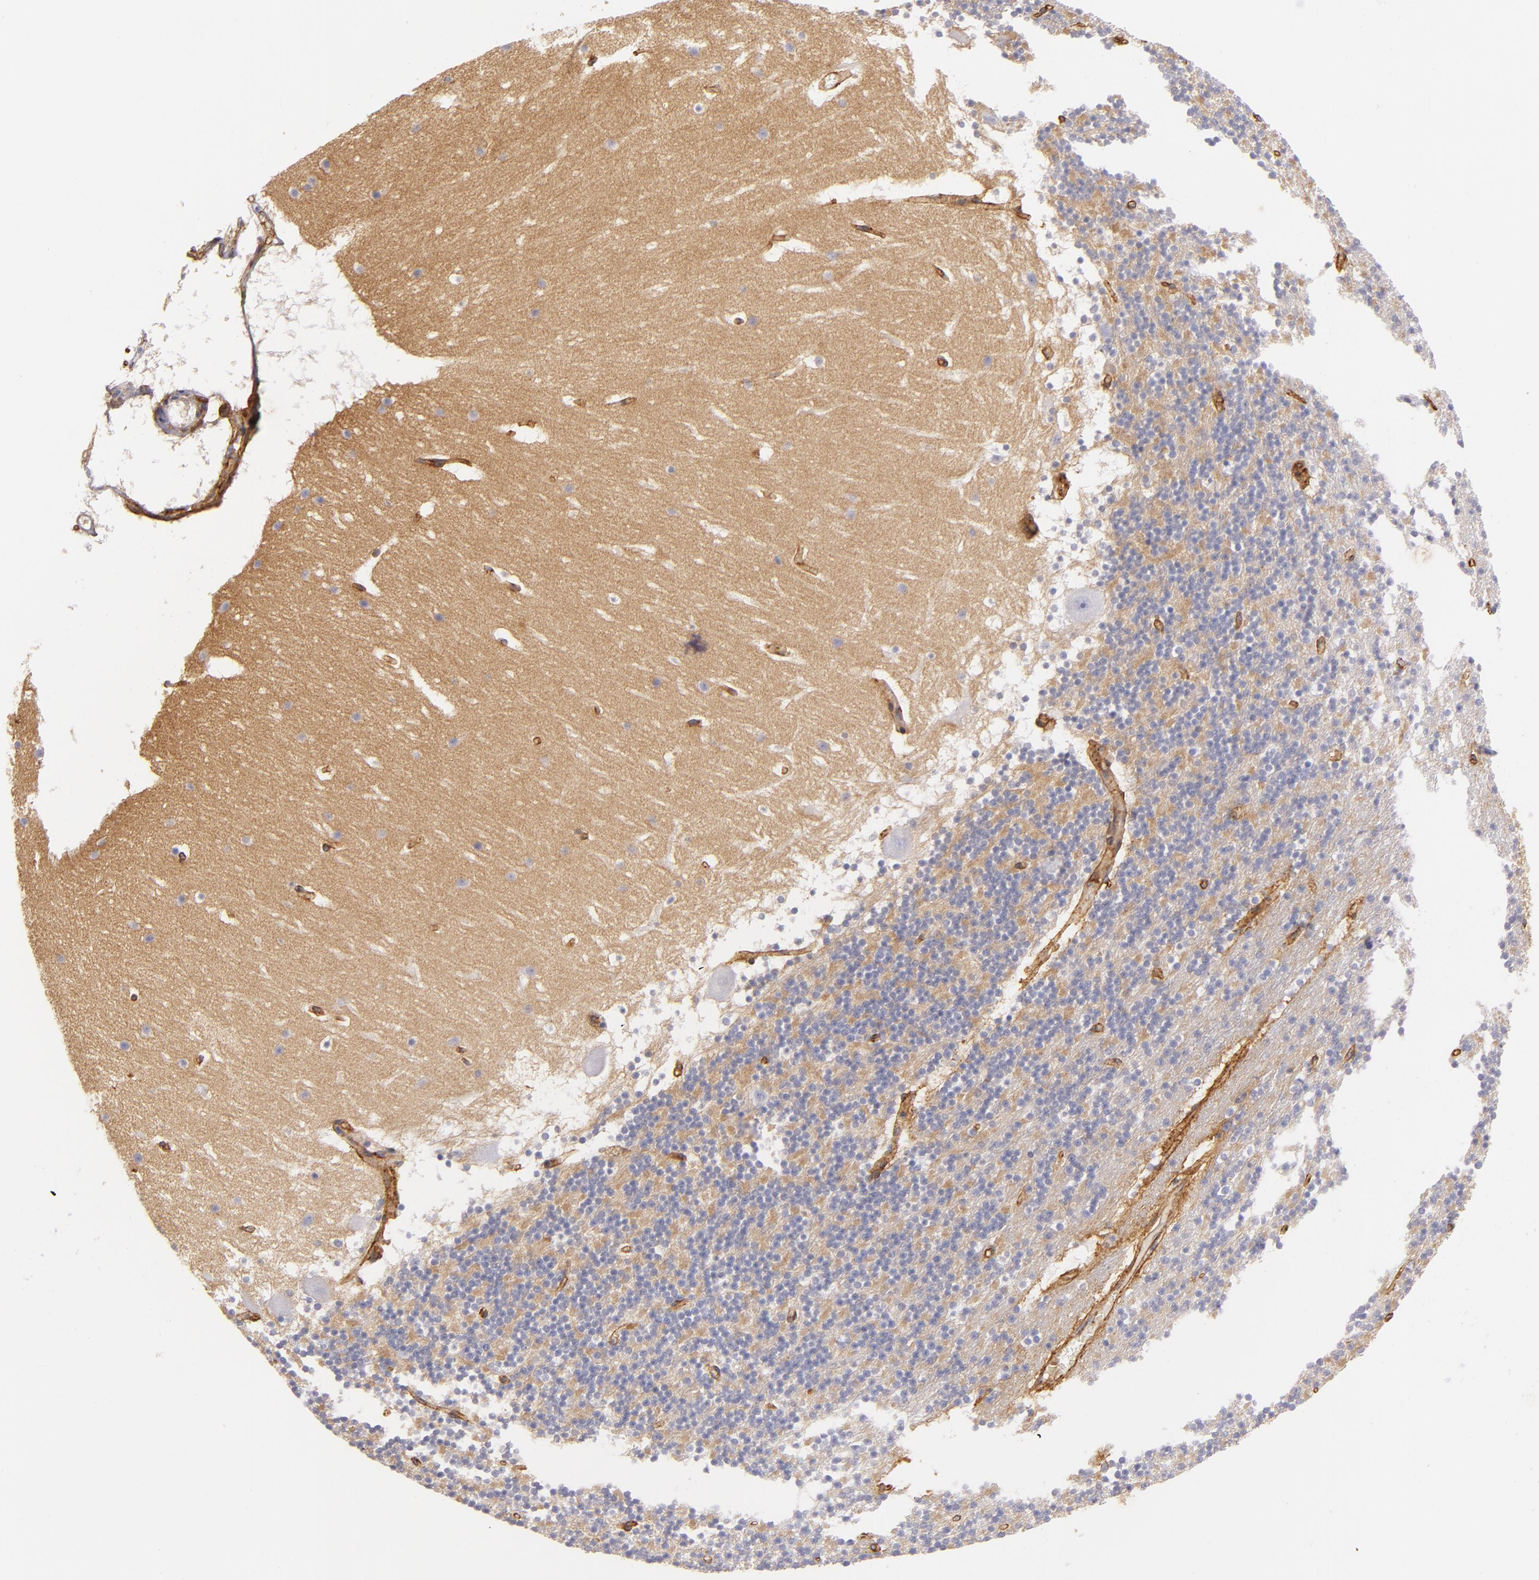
{"staining": {"intensity": "negative", "quantity": "none", "location": "none"}, "tissue": "cerebellum", "cell_type": "Cells in granular layer", "image_type": "normal", "snomed": [{"axis": "morphology", "description": "Normal tissue, NOS"}, {"axis": "topography", "description": "Cerebellum"}], "caption": "Micrograph shows no protein positivity in cells in granular layer of unremarkable cerebellum. The staining was performed using DAB to visualize the protein expression in brown, while the nuclei were stained in blue with hematoxylin (Magnification: 20x).", "gene": "CD151", "patient": {"sex": "male", "age": 45}}